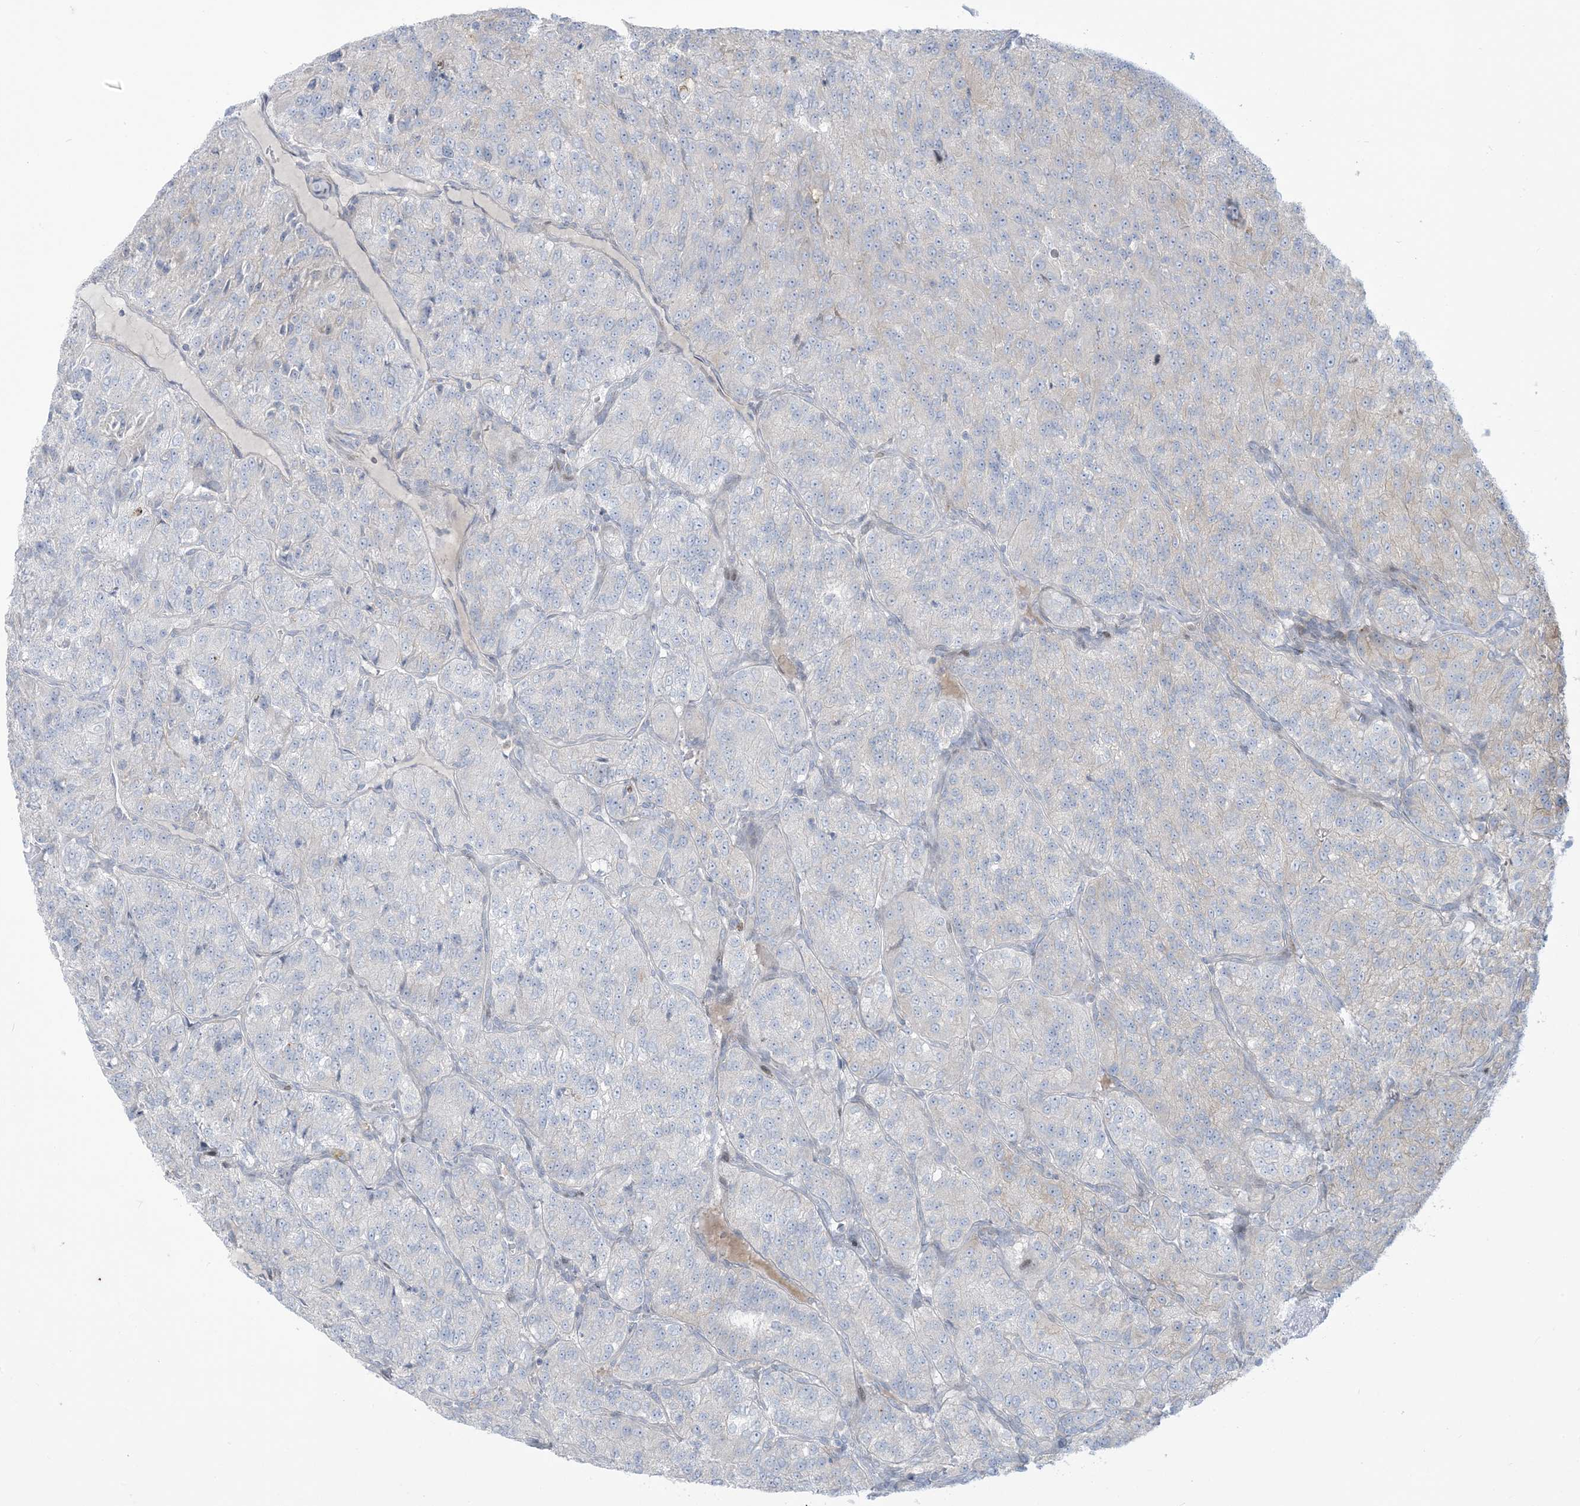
{"staining": {"intensity": "negative", "quantity": "none", "location": "none"}, "tissue": "renal cancer", "cell_type": "Tumor cells", "image_type": "cancer", "snomed": [{"axis": "morphology", "description": "Adenocarcinoma, NOS"}, {"axis": "topography", "description": "Kidney"}], "caption": "The histopathology image shows no significant expression in tumor cells of renal cancer (adenocarcinoma). (DAB immunohistochemistry (IHC) with hematoxylin counter stain).", "gene": "AFTPH", "patient": {"sex": "female", "age": 63}}